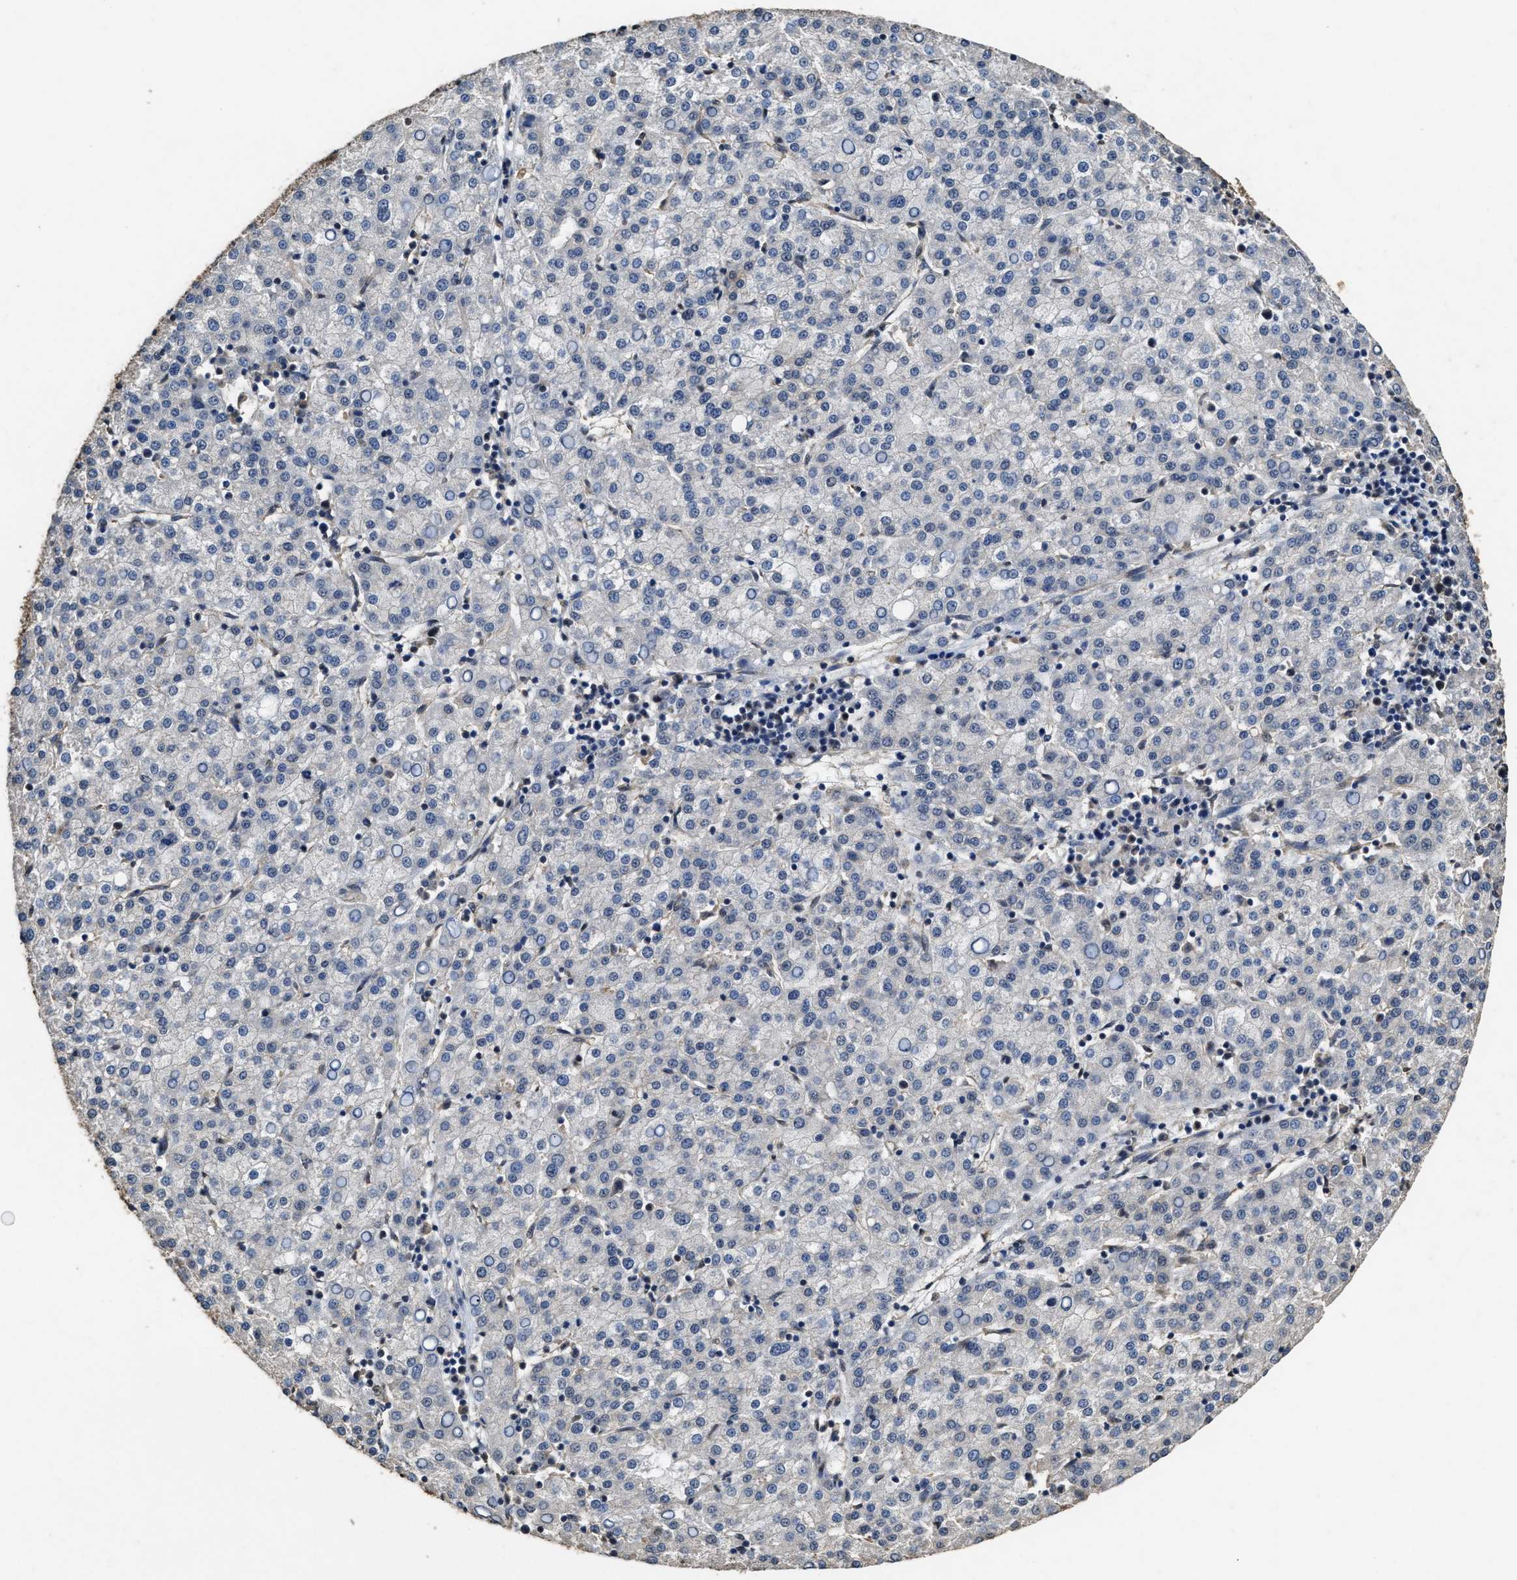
{"staining": {"intensity": "negative", "quantity": "none", "location": "none"}, "tissue": "liver cancer", "cell_type": "Tumor cells", "image_type": "cancer", "snomed": [{"axis": "morphology", "description": "Carcinoma, Hepatocellular, NOS"}, {"axis": "topography", "description": "Liver"}], "caption": "Image shows no protein staining in tumor cells of hepatocellular carcinoma (liver) tissue.", "gene": "YWHAE", "patient": {"sex": "female", "age": 58}}